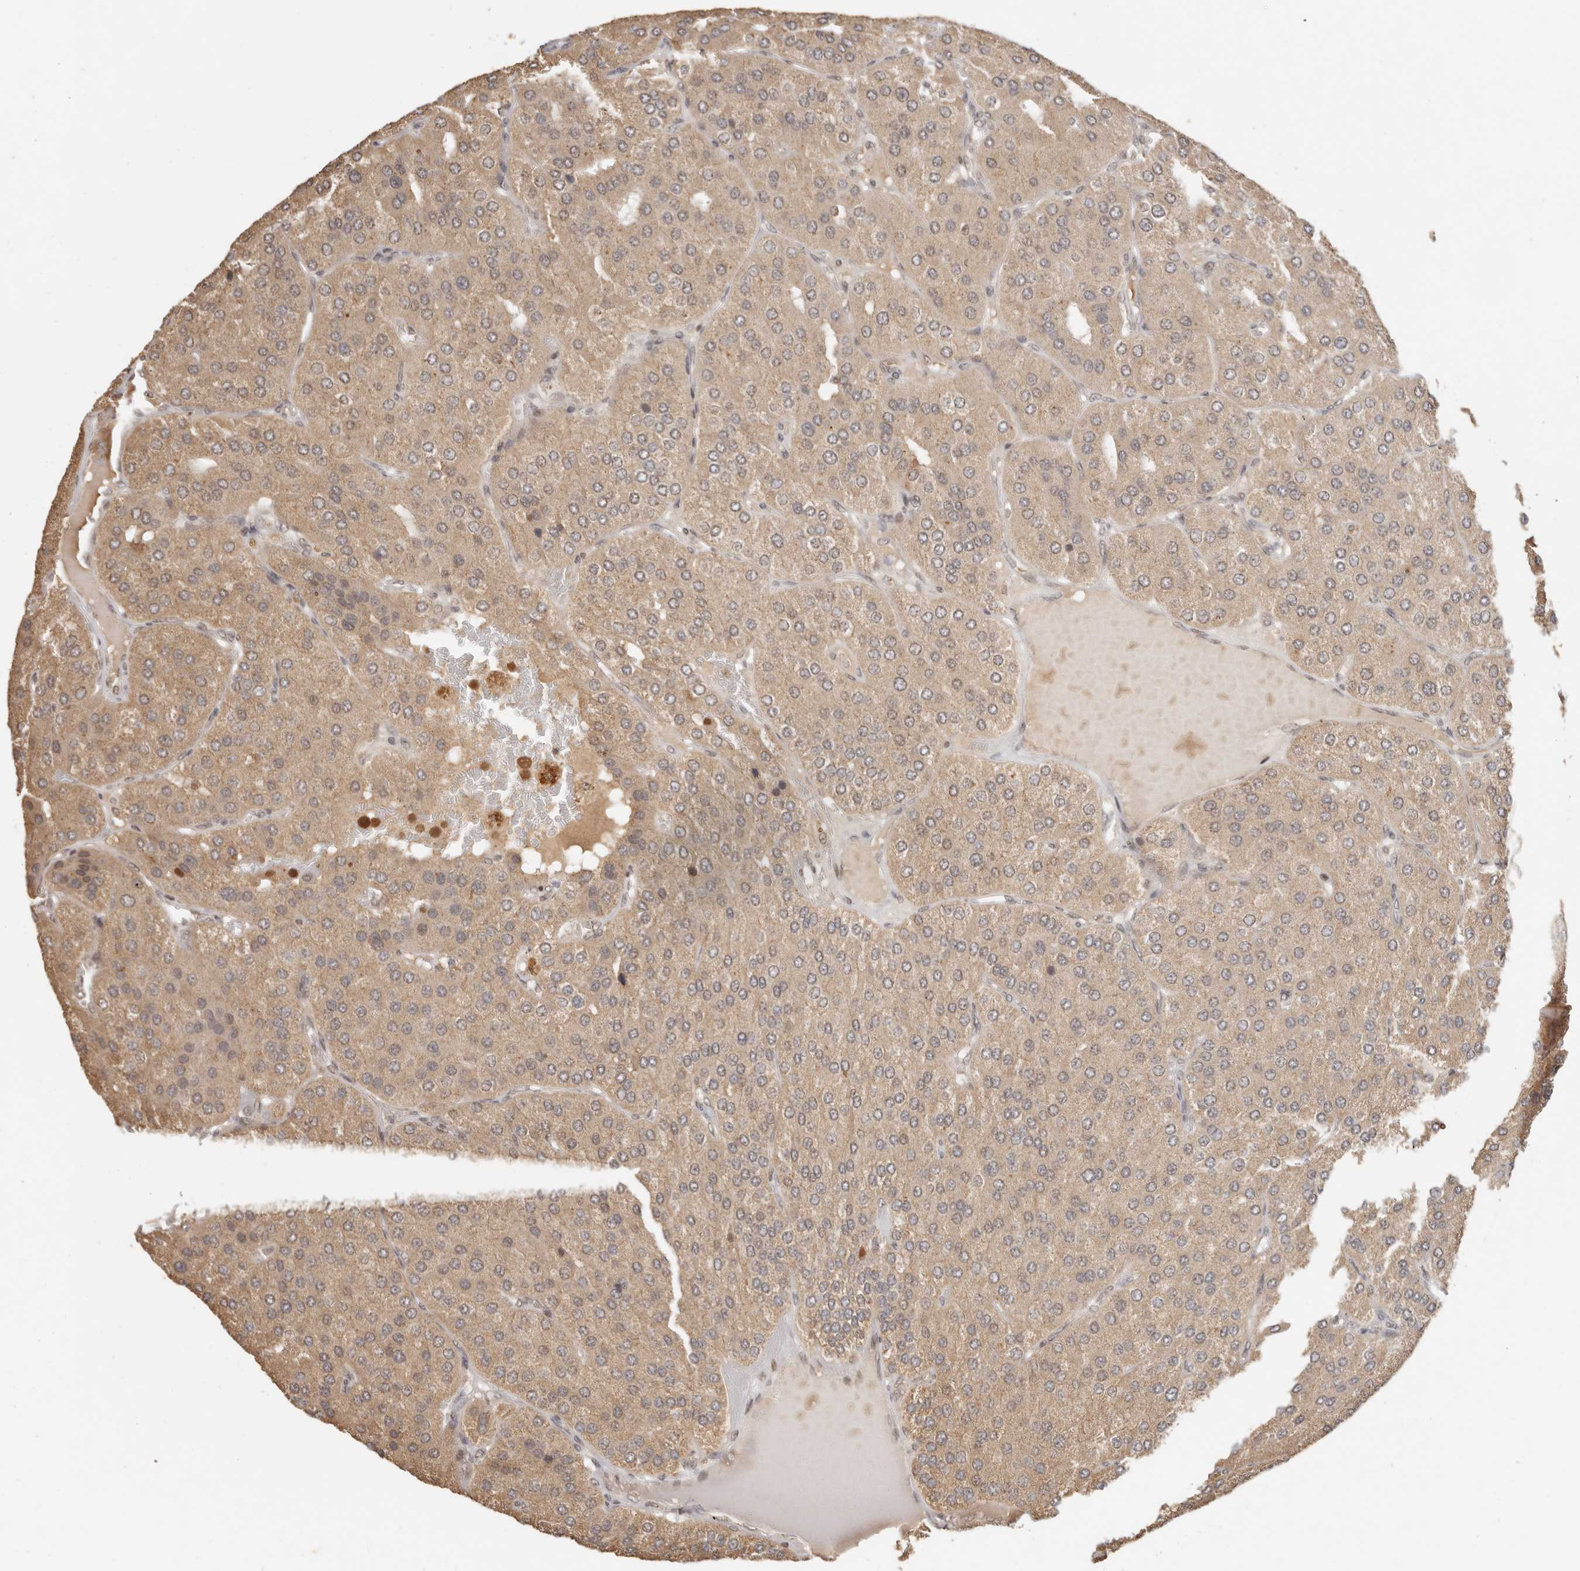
{"staining": {"intensity": "moderate", "quantity": ">75%", "location": "cytoplasmic/membranous"}, "tissue": "parathyroid gland", "cell_type": "Glandular cells", "image_type": "normal", "snomed": [{"axis": "morphology", "description": "Normal tissue, NOS"}, {"axis": "morphology", "description": "Adenoma, NOS"}, {"axis": "topography", "description": "Parathyroid gland"}], "caption": "The micrograph exhibits immunohistochemical staining of normal parathyroid gland. There is moderate cytoplasmic/membranous expression is identified in about >75% of glandular cells.", "gene": "SEC14L1", "patient": {"sex": "female", "age": 86}}